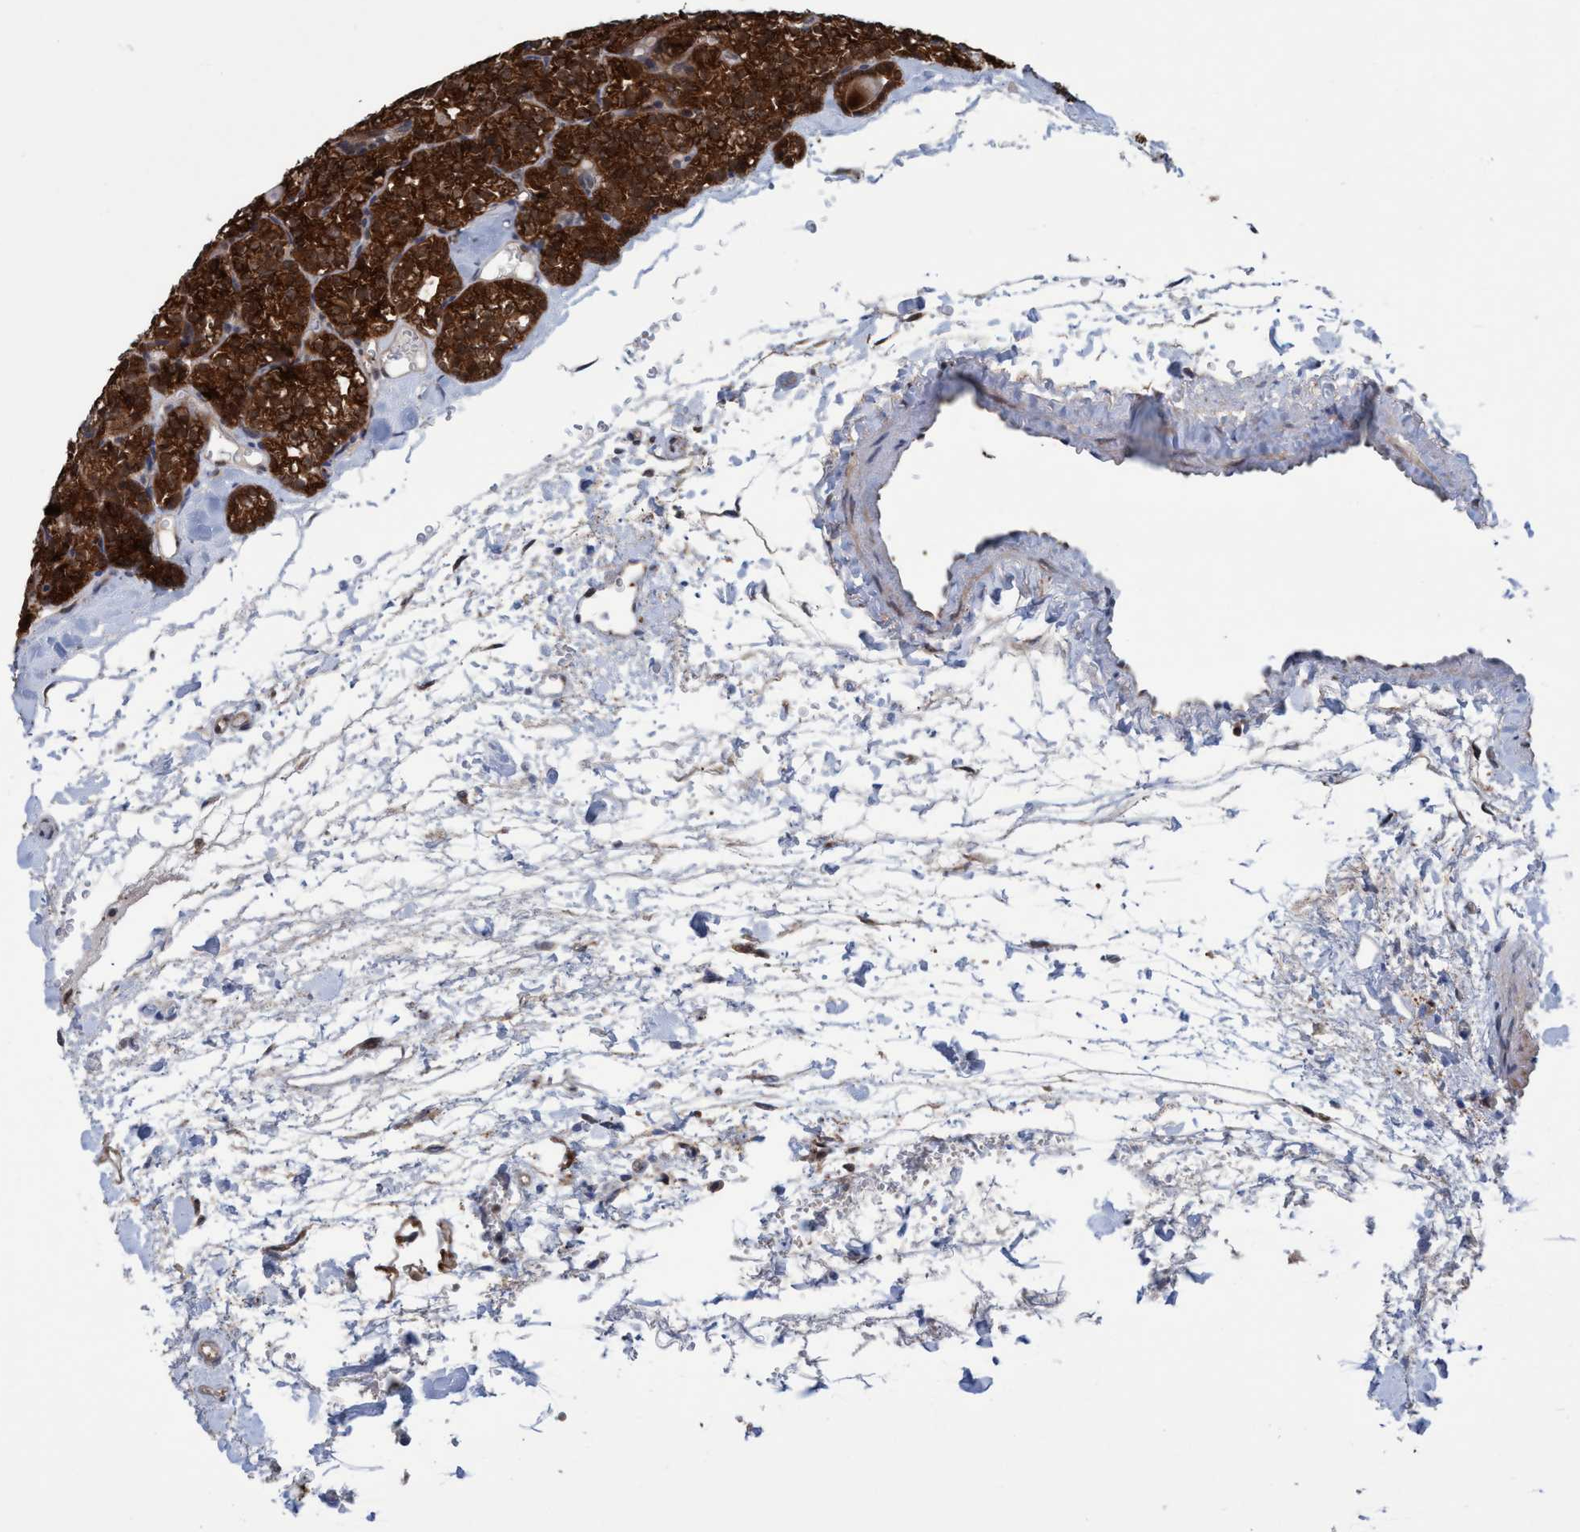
{"staining": {"intensity": "strong", "quantity": ">75%", "location": "cytoplasmic/membranous"}, "tissue": "parathyroid gland", "cell_type": "Glandular cells", "image_type": "normal", "snomed": [{"axis": "morphology", "description": "Normal tissue, NOS"}, {"axis": "topography", "description": "Parathyroid gland"}], "caption": "This histopathology image shows immunohistochemistry staining of normal human parathyroid gland, with high strong cytoplasmic/membranous expression in approximately >75% of glandular cells.", "gene": "GLOD4", "patient": {"sex": "female", "age": 64}}